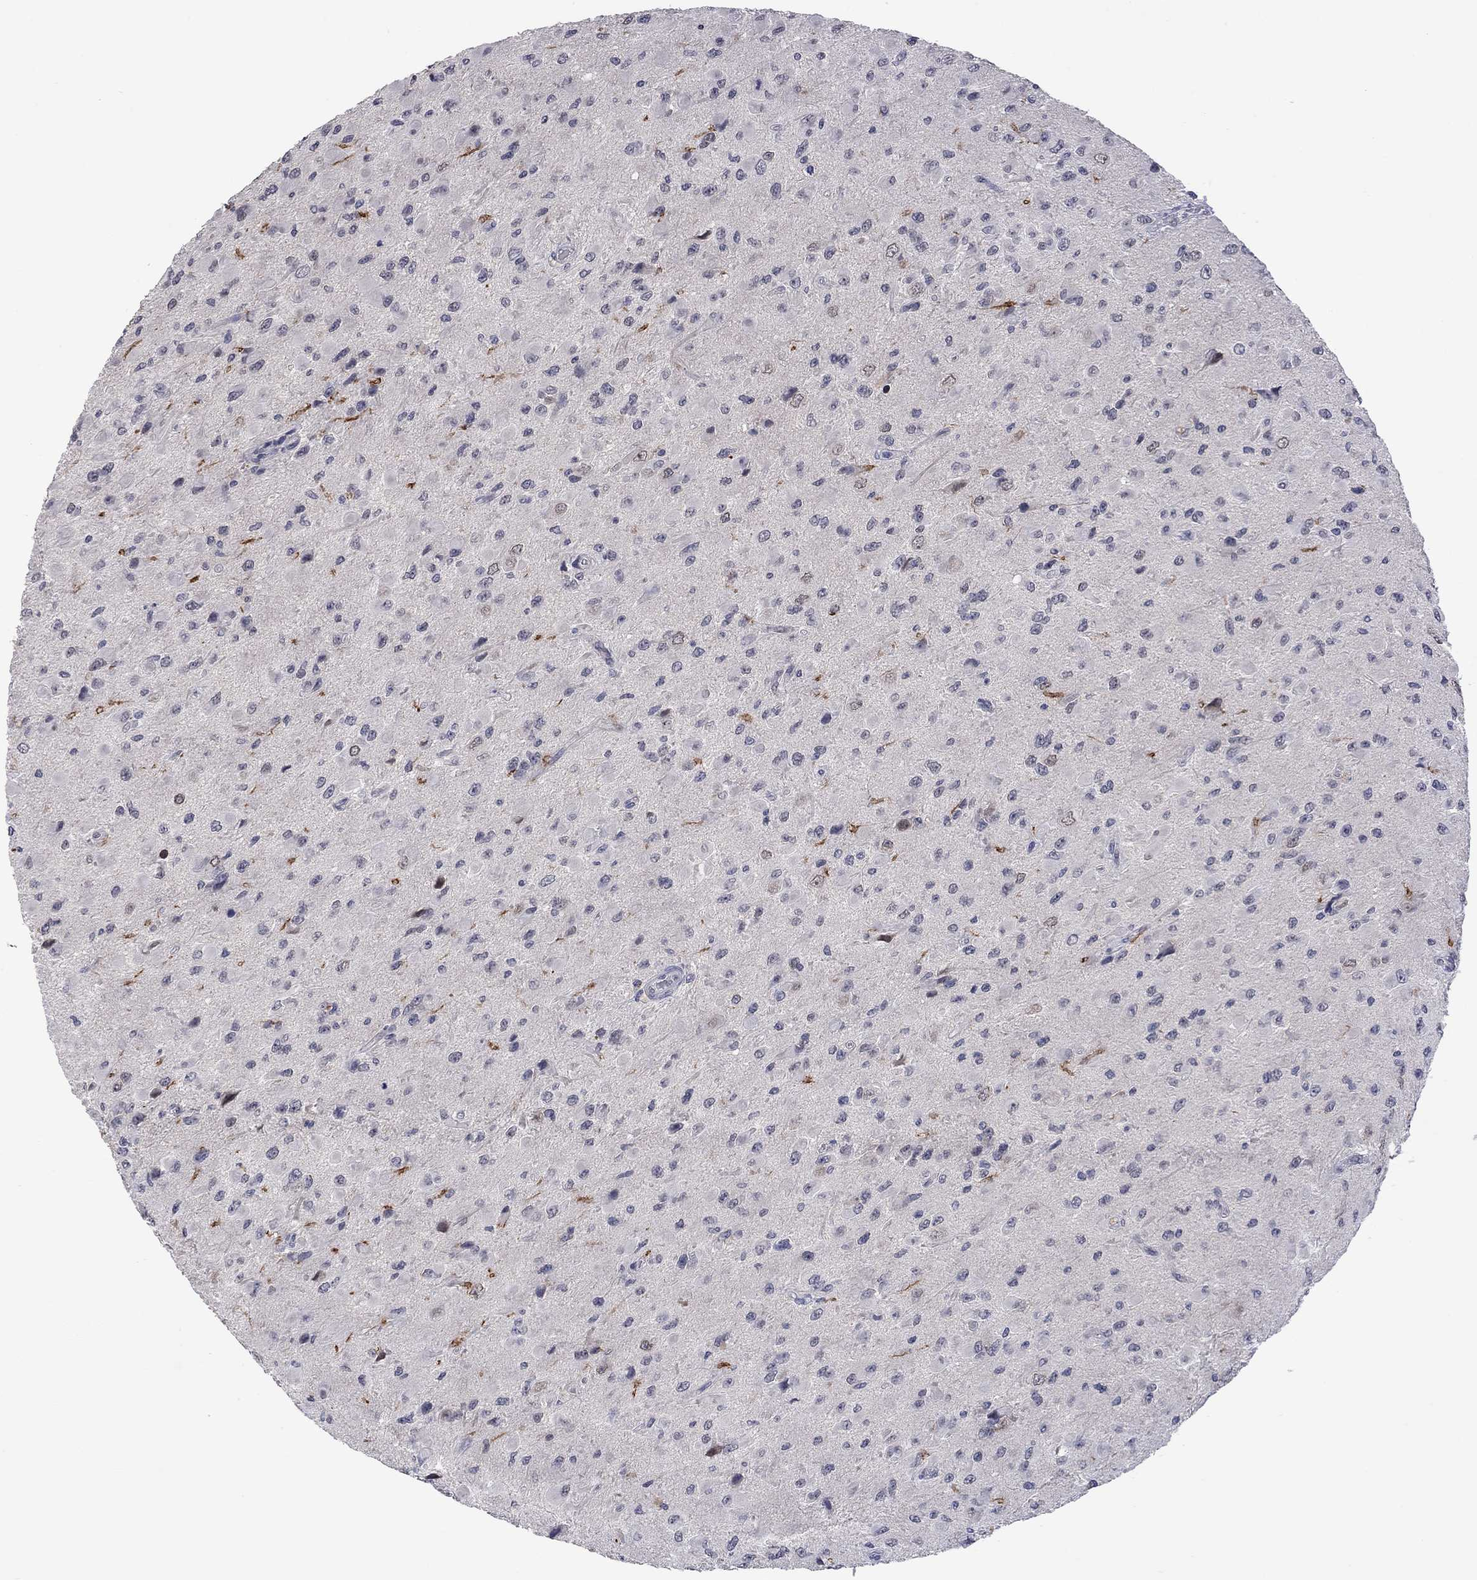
{"staining": {"intensity": "negative", "quantity": "none", "location": "none"}, "tissue": "glioma", "cell_type": "Tumor cells", "image_type": "cancer", "snomed": [{"axis": "morphology", "description": "Glioma, malignant, High grade"}, {"axis": "topography", "description": "Cerebral cortex"}], "caption": "Tumor cells show no significant protein positivity in glioma. (Stains: DAB (3,3'-diaminobenzidine) immunohistochemistry (IHC) with hematoxylin counter stain, Microscopy: brightfield microscopy at high magnification).", "gene": "FABP12", "patient": {"sex": "male", "age": 35}}